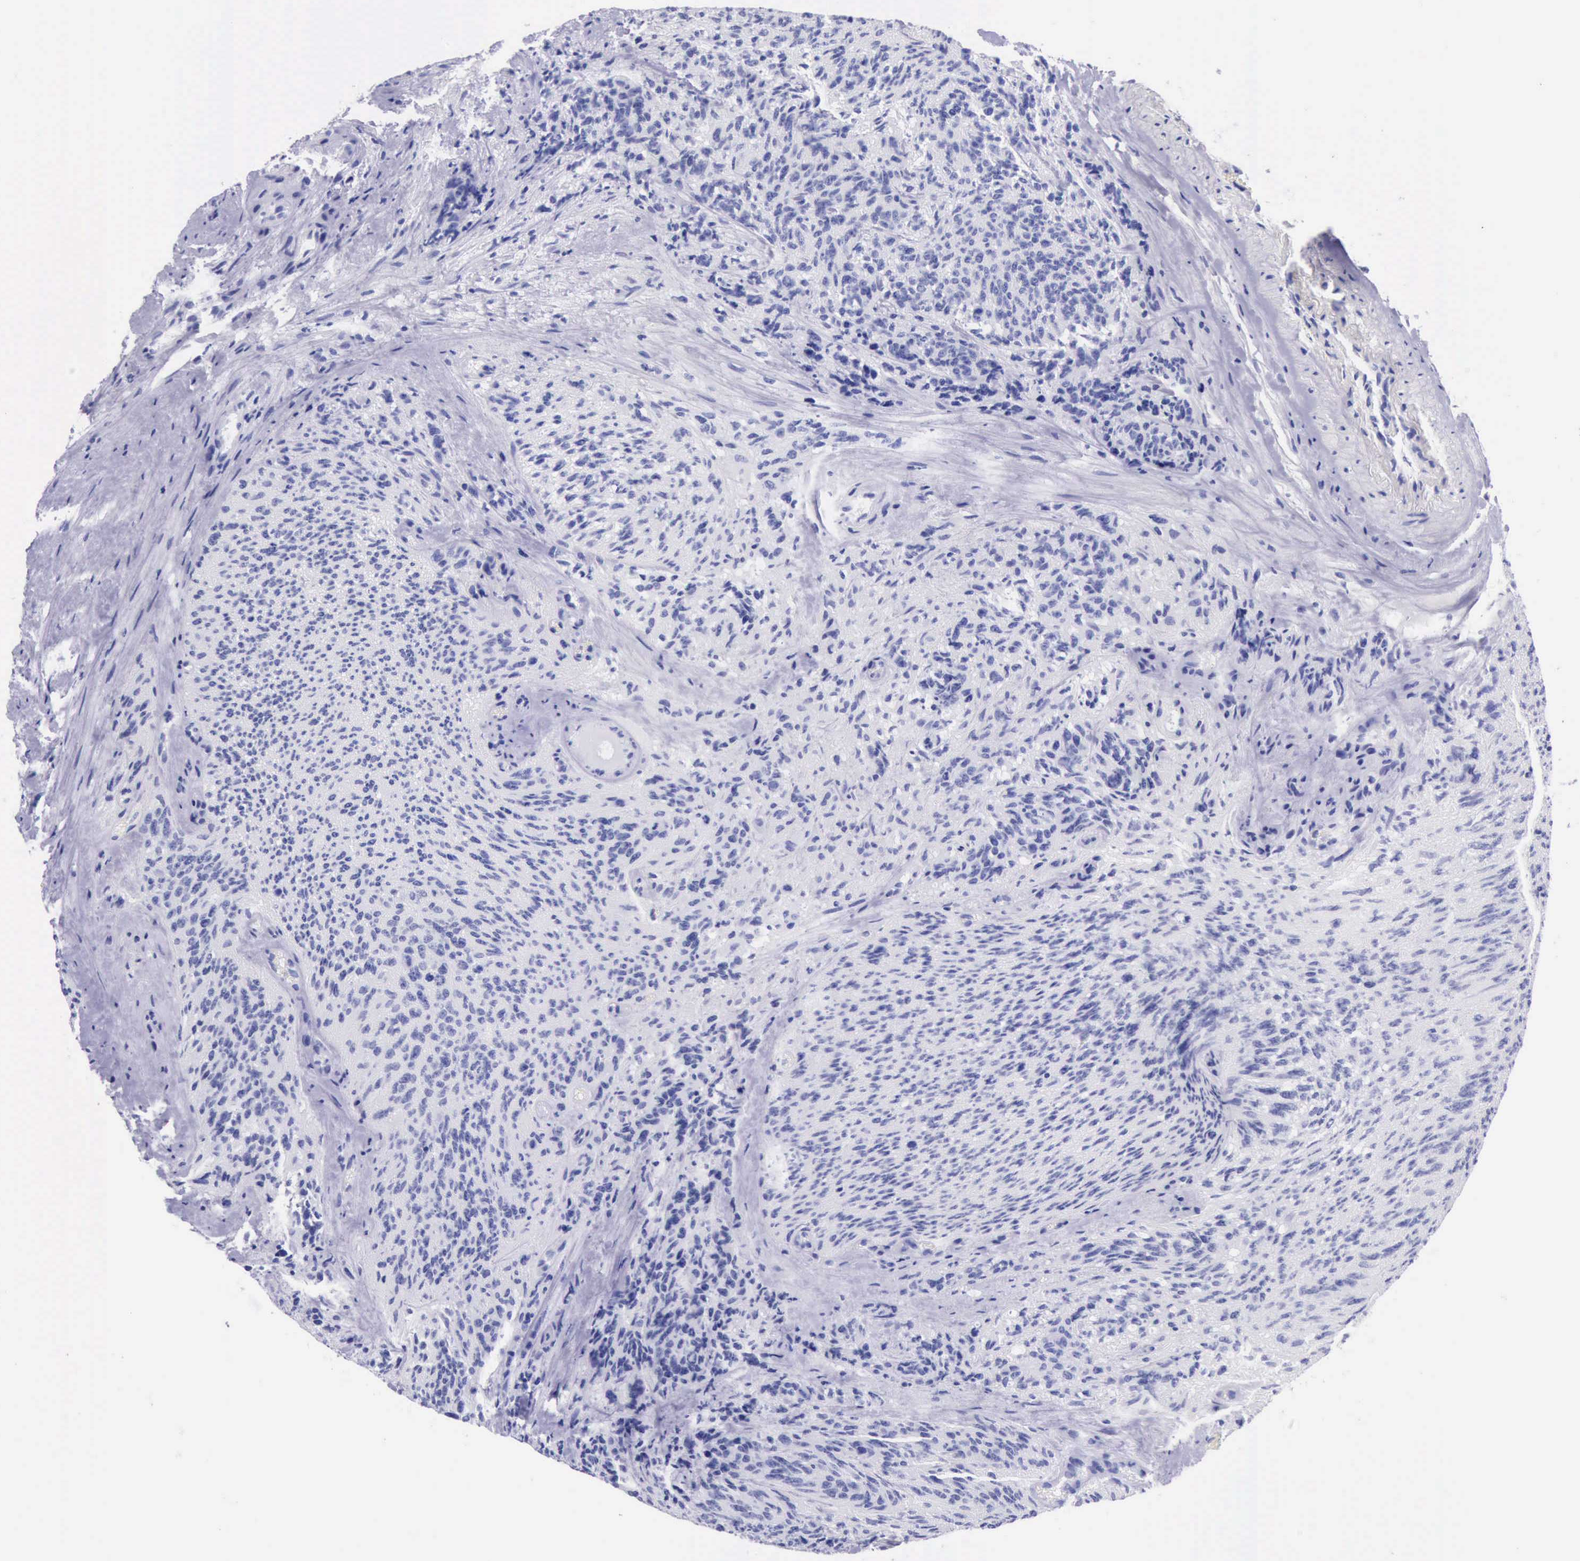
{"staining": {"intensity": "negative", "quantity": "none", "location": "none"}, "tissue": "glioma", "cell_type": "Tumor cells", "image_type": "cancer", "snomed": [{"axis": "morphology", "description": "Glioma, malignant, High grade"}, {"axis": "topography", "description": "Brain"}], "caption": "Immunohistochemical staining of glioma exhibits no significant expression in tumor cells.", "gene": "KRT8", "patient": {"sex": "male", "age": 36}}